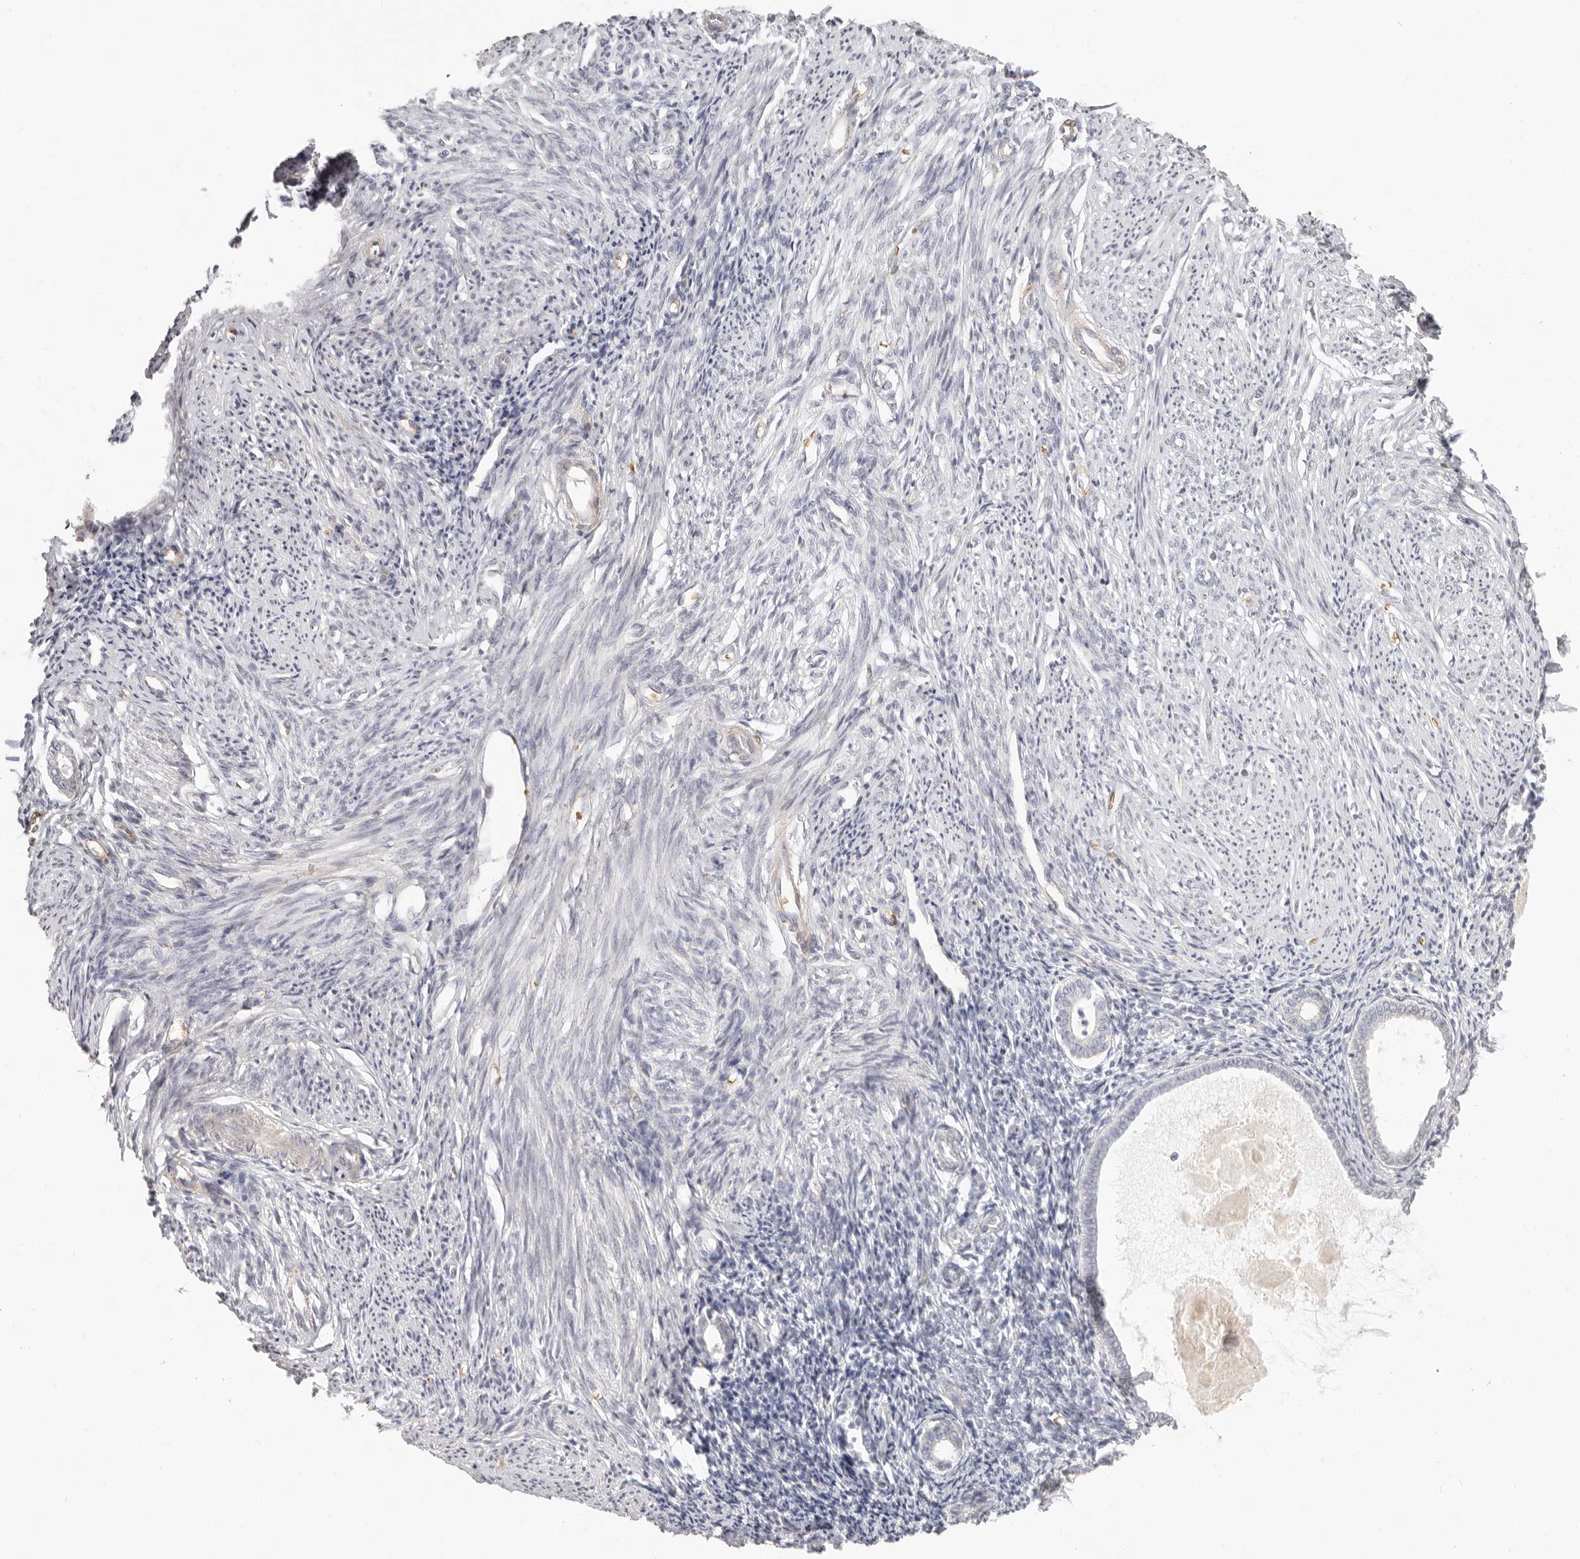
{"staining": {"intensity": "negative", "quantity": "none", "location": "none"}, "tissue": "endometrium", "cell_type": "Cells in endometrial stroma", "image_type": "normal", "snomed": [{"axis": "morphology", "description": "Normal tissue, NOS"}, {"axis": "topography", "description": "Endometrium"}], "caption": "DAB (3,3'-diaminobenzidine) immunohistochemical staining of normal human endometrium demonstrates no significant expression in cells in endometrial stroma. (Stains: DAB (3,3'-diaminobenzidine) IHC with hematoxylin counter stain, Microscopy: brightfield microscopy at high magnification).", "gene": "NIBAN1", "patient": {"sex": "female", "age": 56}}